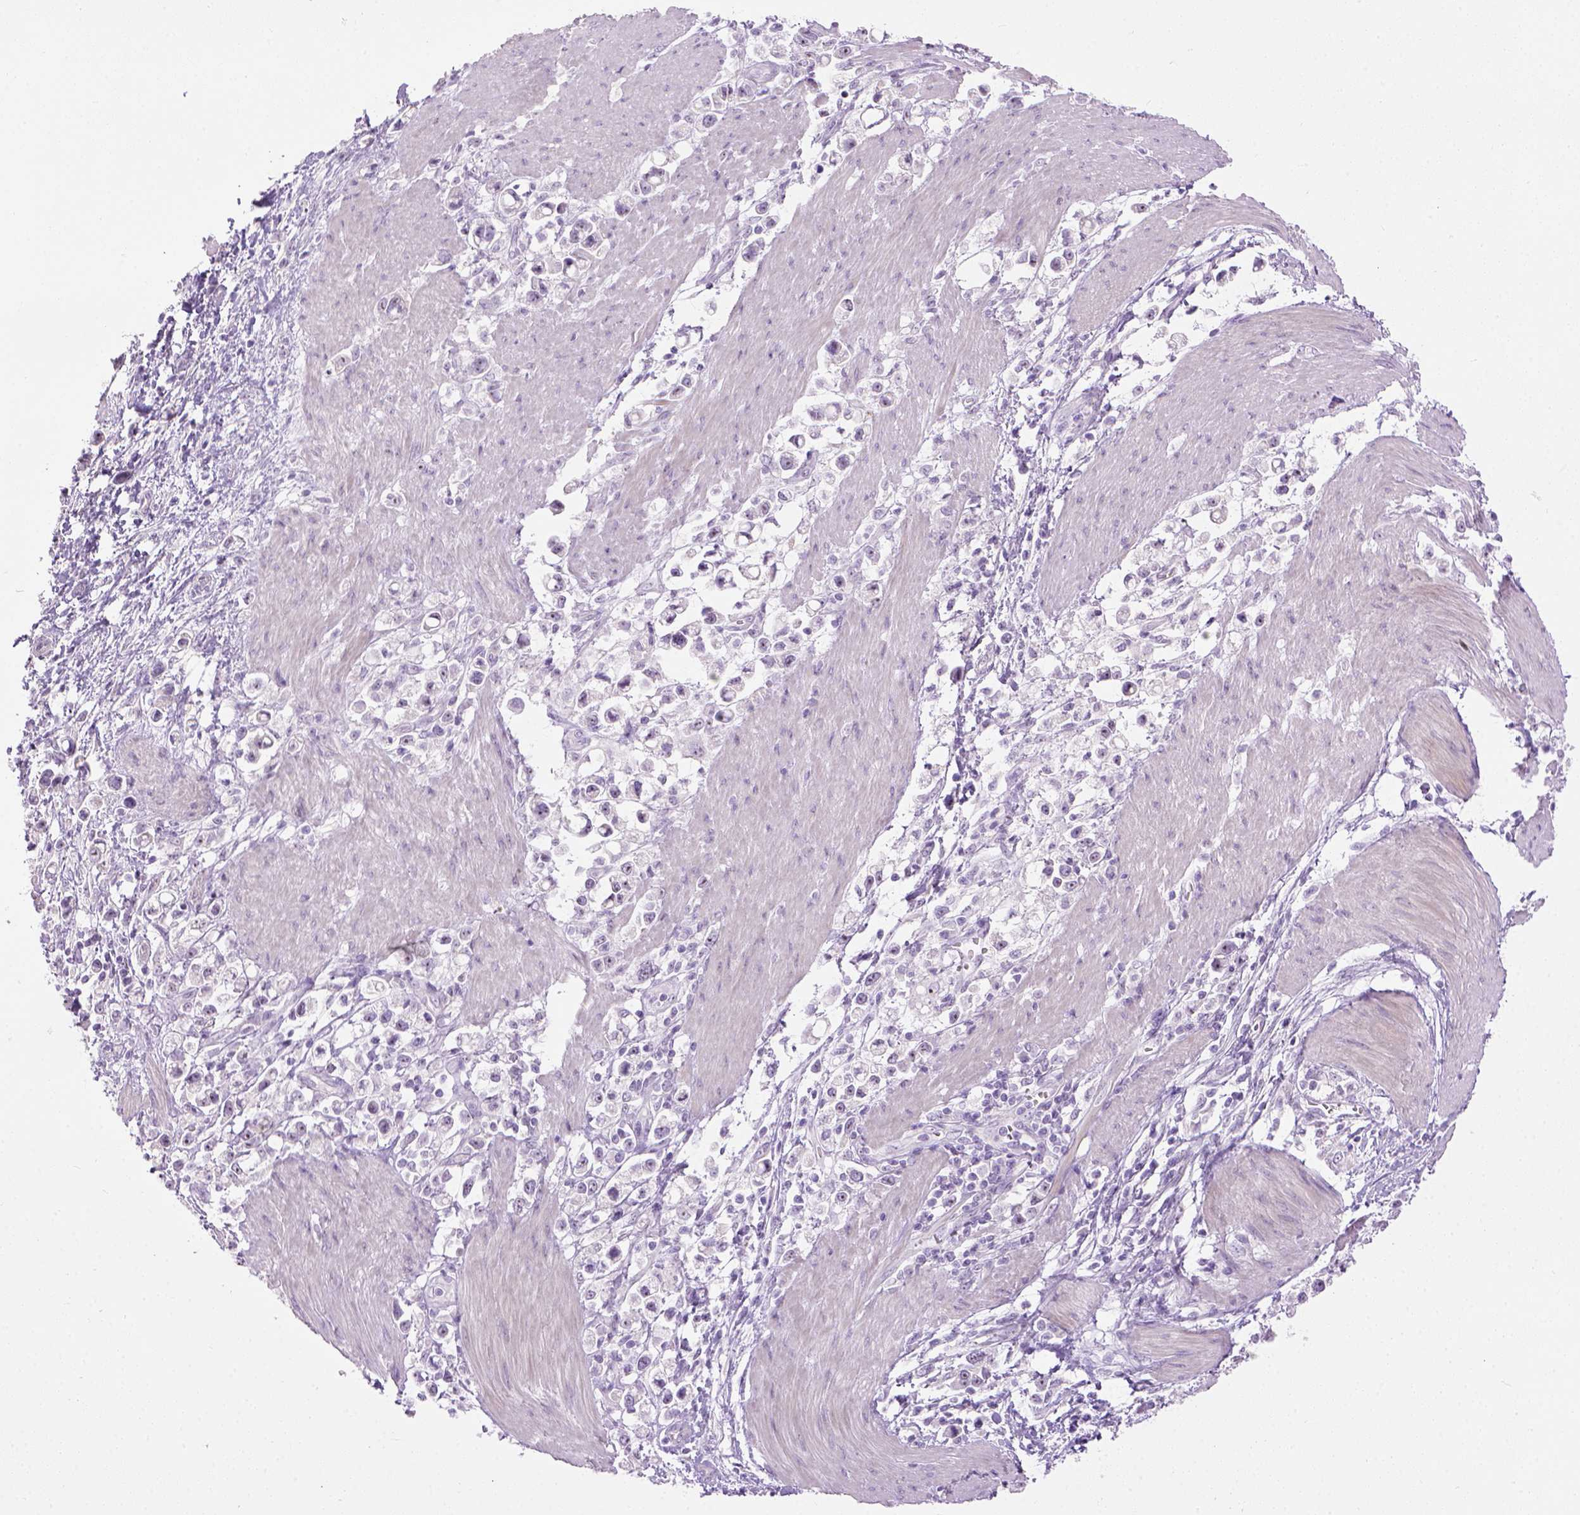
{"staining": {"intensity": "negative", "quantity": "none", "location": "none"}, "tissue": "stomach cancer", "cell_type": "Tumor cells", "image_type": "cancer", "snomed": [{"axis": "morphology", "description": "Adenocarcinoma, NOS"}, {"axis": "topography", "description": "Stomach"}], "caption": "Tumor cells are negative for protein expression in human stomach cancer (adenocarcinoma).", "gene": "UTP4", "patient": {"sex": "male", "age": 63}}